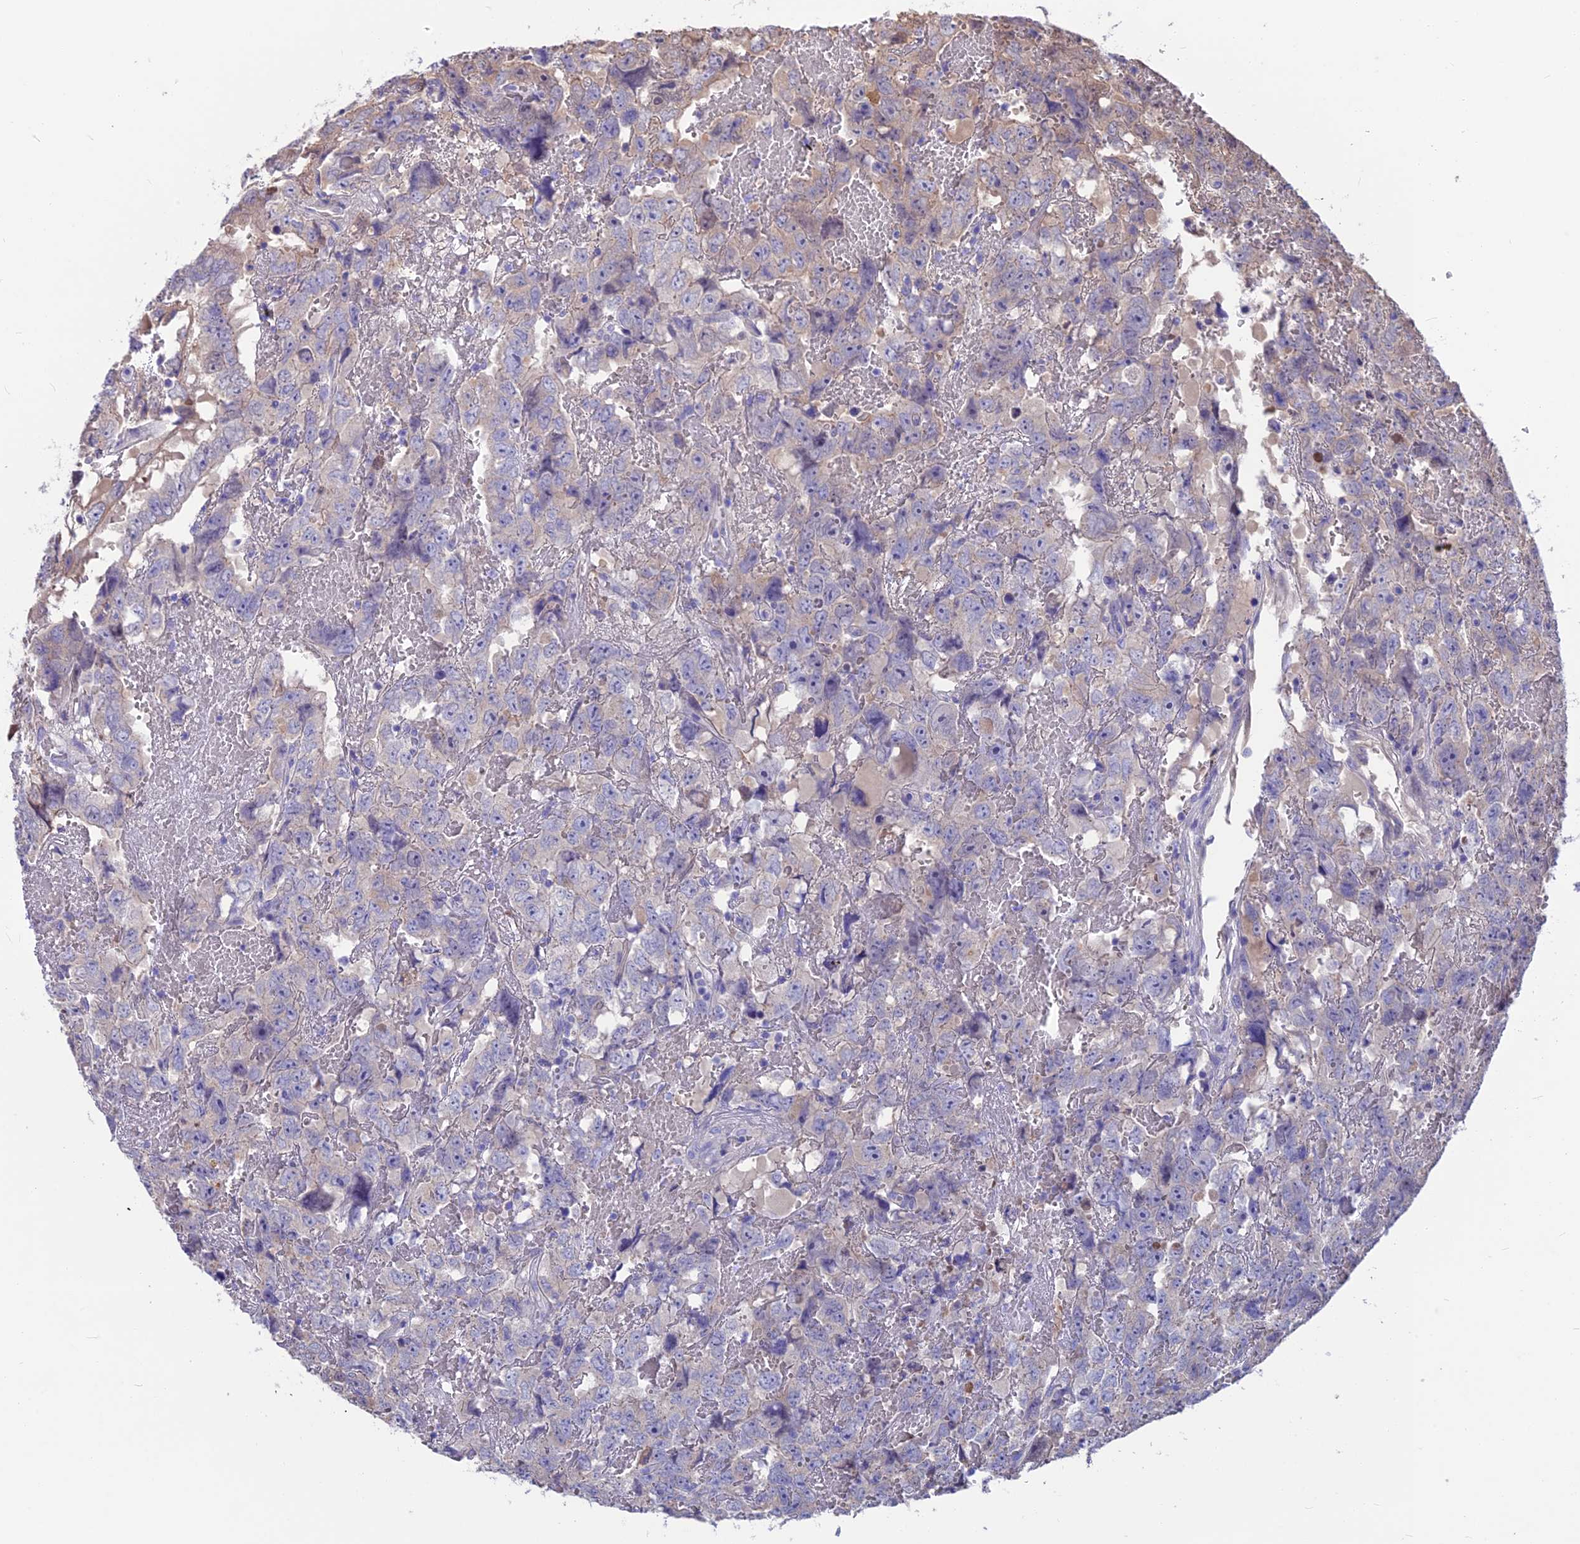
{"staining": {"intensity": "negative", "quantity": "none", "location": "none"}, "tissue": "testis cancer", "cell_type": "Tumor cells", "image_type": "cancer", "snomed": [{"axis": "morphology", "description": "Carcinoma, Embryonal, NOS"}, {"axis": "topography", "description": "Testis"}], "caption": "This is a photomicrograph of immunohistochemistry (IHC) staining of testis cancer, which shows no positivity in tumor cells. (Stains: DAB immunohistochemistry with hematoxylin counter stain, Microscopy: brightfield microscopy at high magnification).", "gene": "SNAP91", "patient": {"sex": "male", "age": 45}}